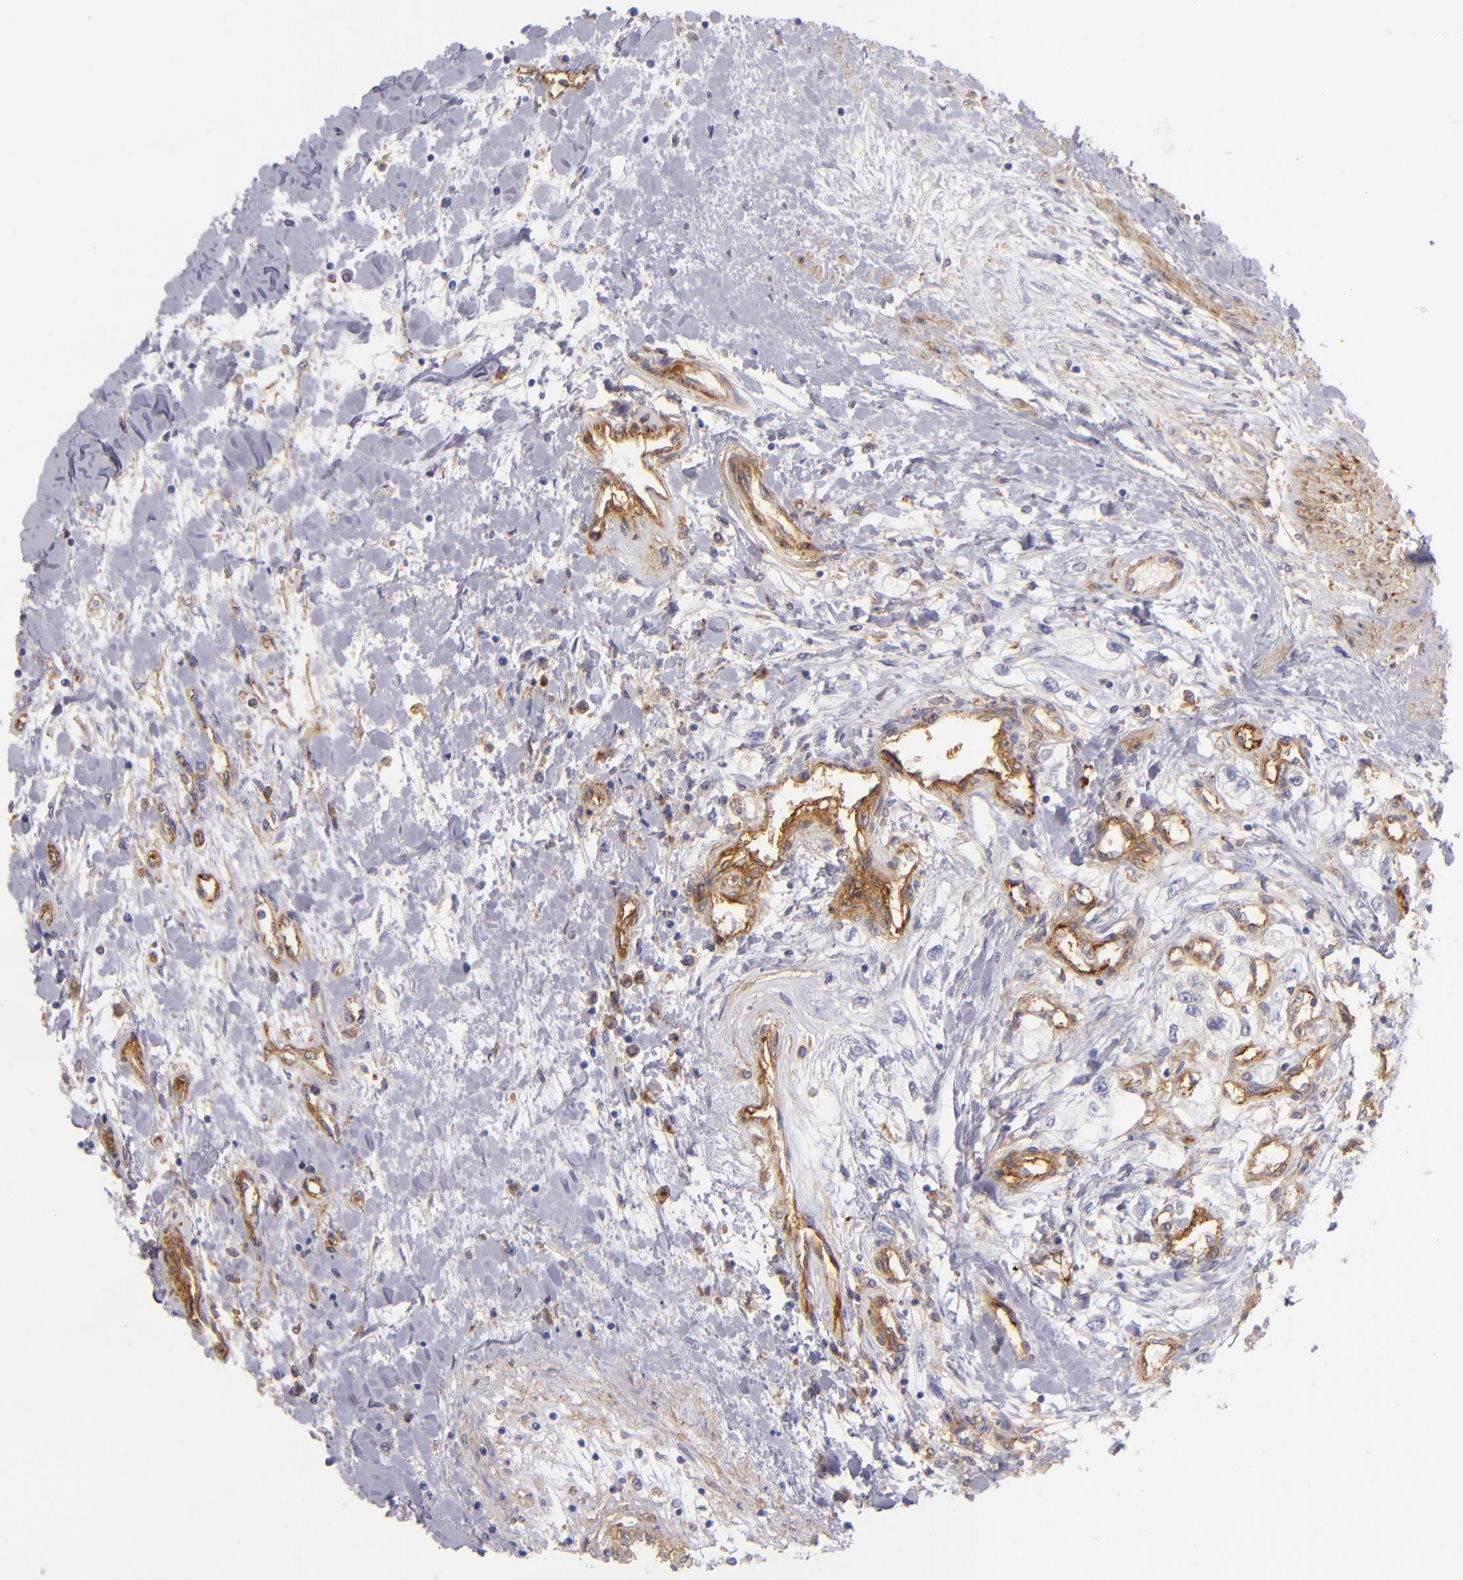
{"staining": {"intensity": "negative", "quantity": "none", "location": "none"}, "tissue": "renal cancer", "cell_type": "Tumor cells", "image_type": "cancer", "snomed": [{"axis": "morphology", "description": "Adenocarcinoma, NOS"}, {"axis": "topography", "description": "Kidney"}], "caption": "A high-resolution photomicrograph shows immunohistochemistry (IHC) staining of renal adenocarcinoma, which demonstrates no significant staining in tumor cells. (Stains: DAB immunohistochemistry with hematoxylin counter stain, Microscopy: brightfield microscopy at high magnification).", "gene": "ENTPD1", "patient": {"sex": "male", "age": 57}}